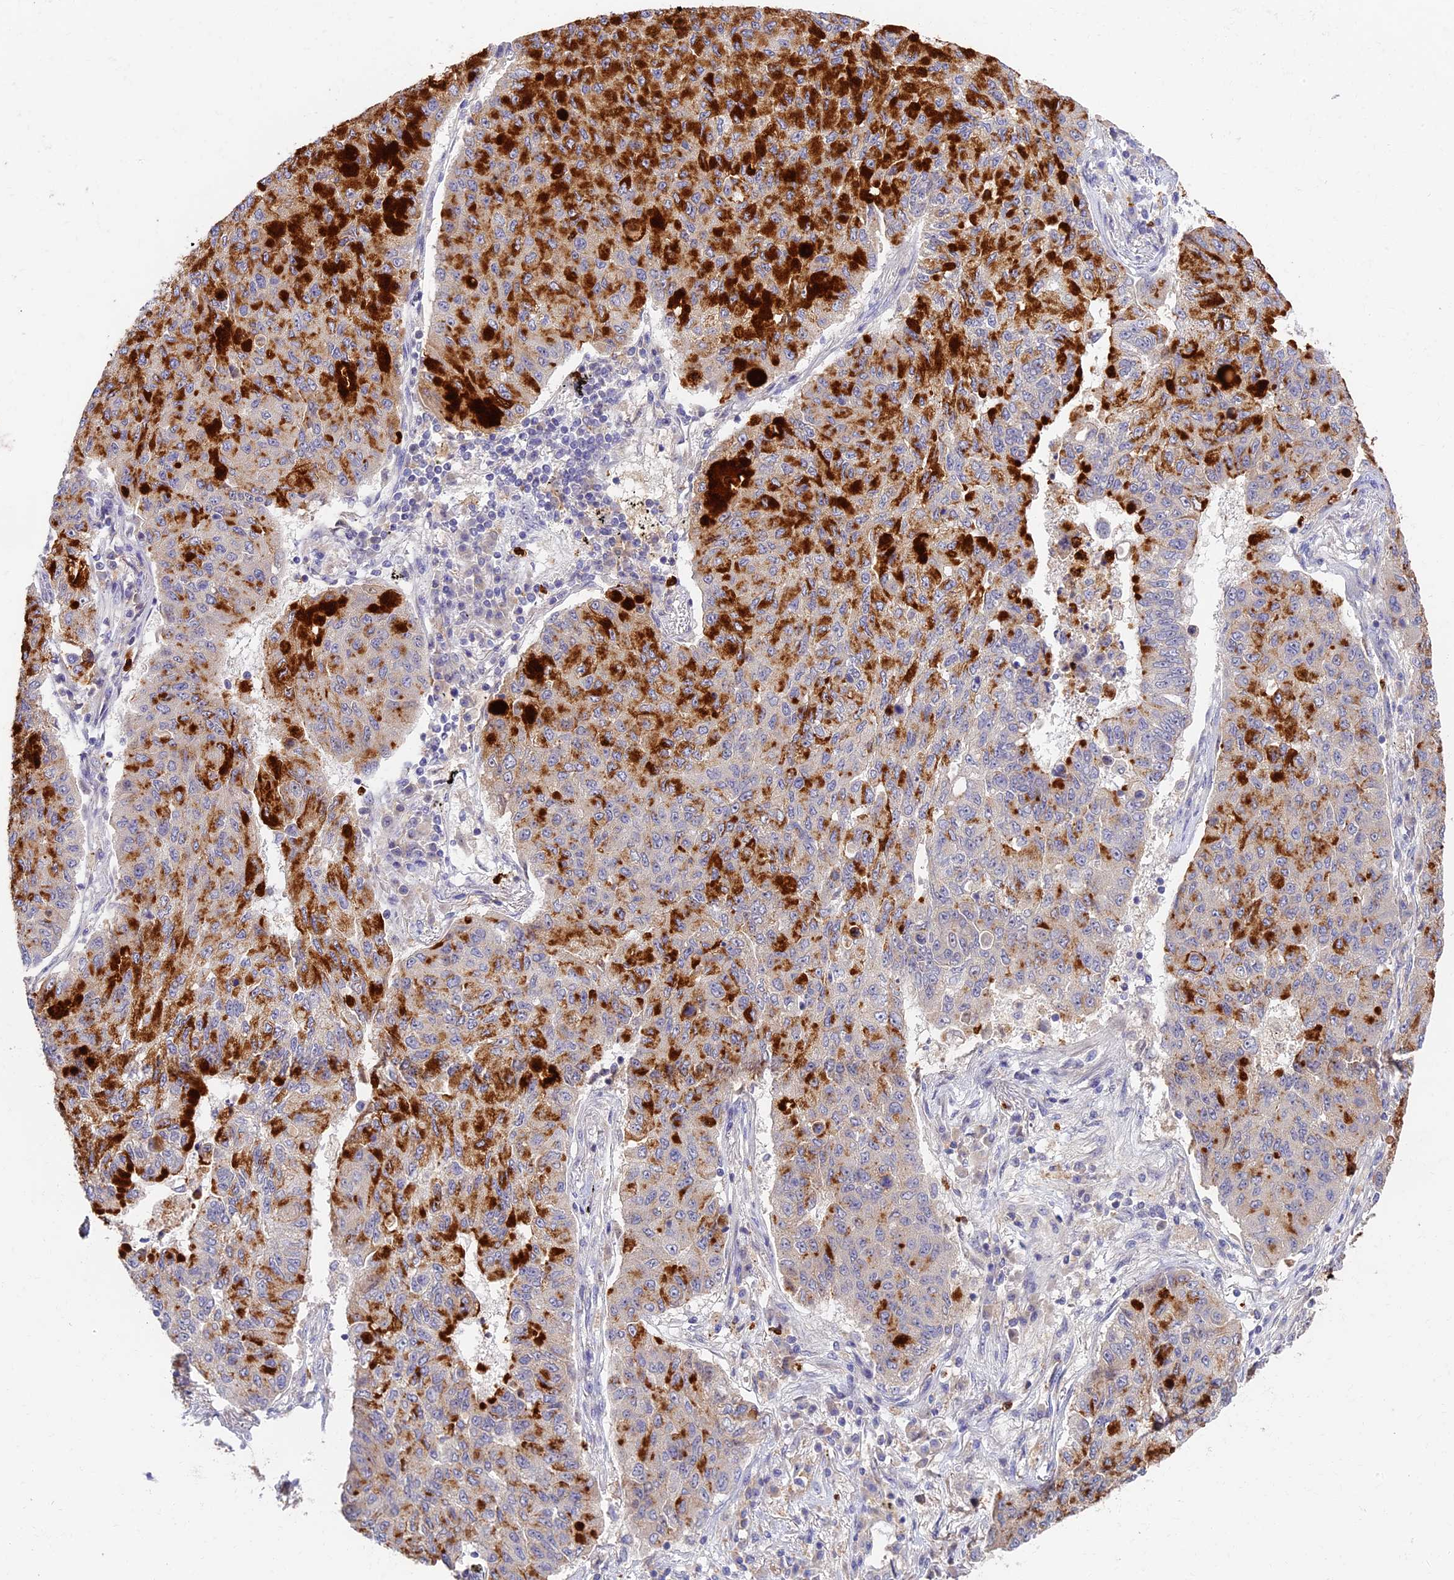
{"staining": {"intensity": "strong", "quantity": "25%-75%", "location": "cytoplasmic/membranous"}, "tissue": "lung cancer", "cell_type": "Tumor cells", "image_type": "cancer", "snomed": [{"axis": "morphology", "description": "Squamous cell carcinoma, NOS"}, {"axis": "topography", "description": "Lung"}], "caption": "A photomicrograph of squamous cell carcinoma (lung) stained for a protein shows strong cytoplasmic/membranous brown staining in tumor cells. The staining was performed using DAB (3,3'-diaminobenzidine) to visualize the protein expression in brown, while the nuclei were stained in blue with hematoxylin (Magnification: 20x).", "gene": "ADGRD1", "patient": {"sex": "male", "age": 74}}